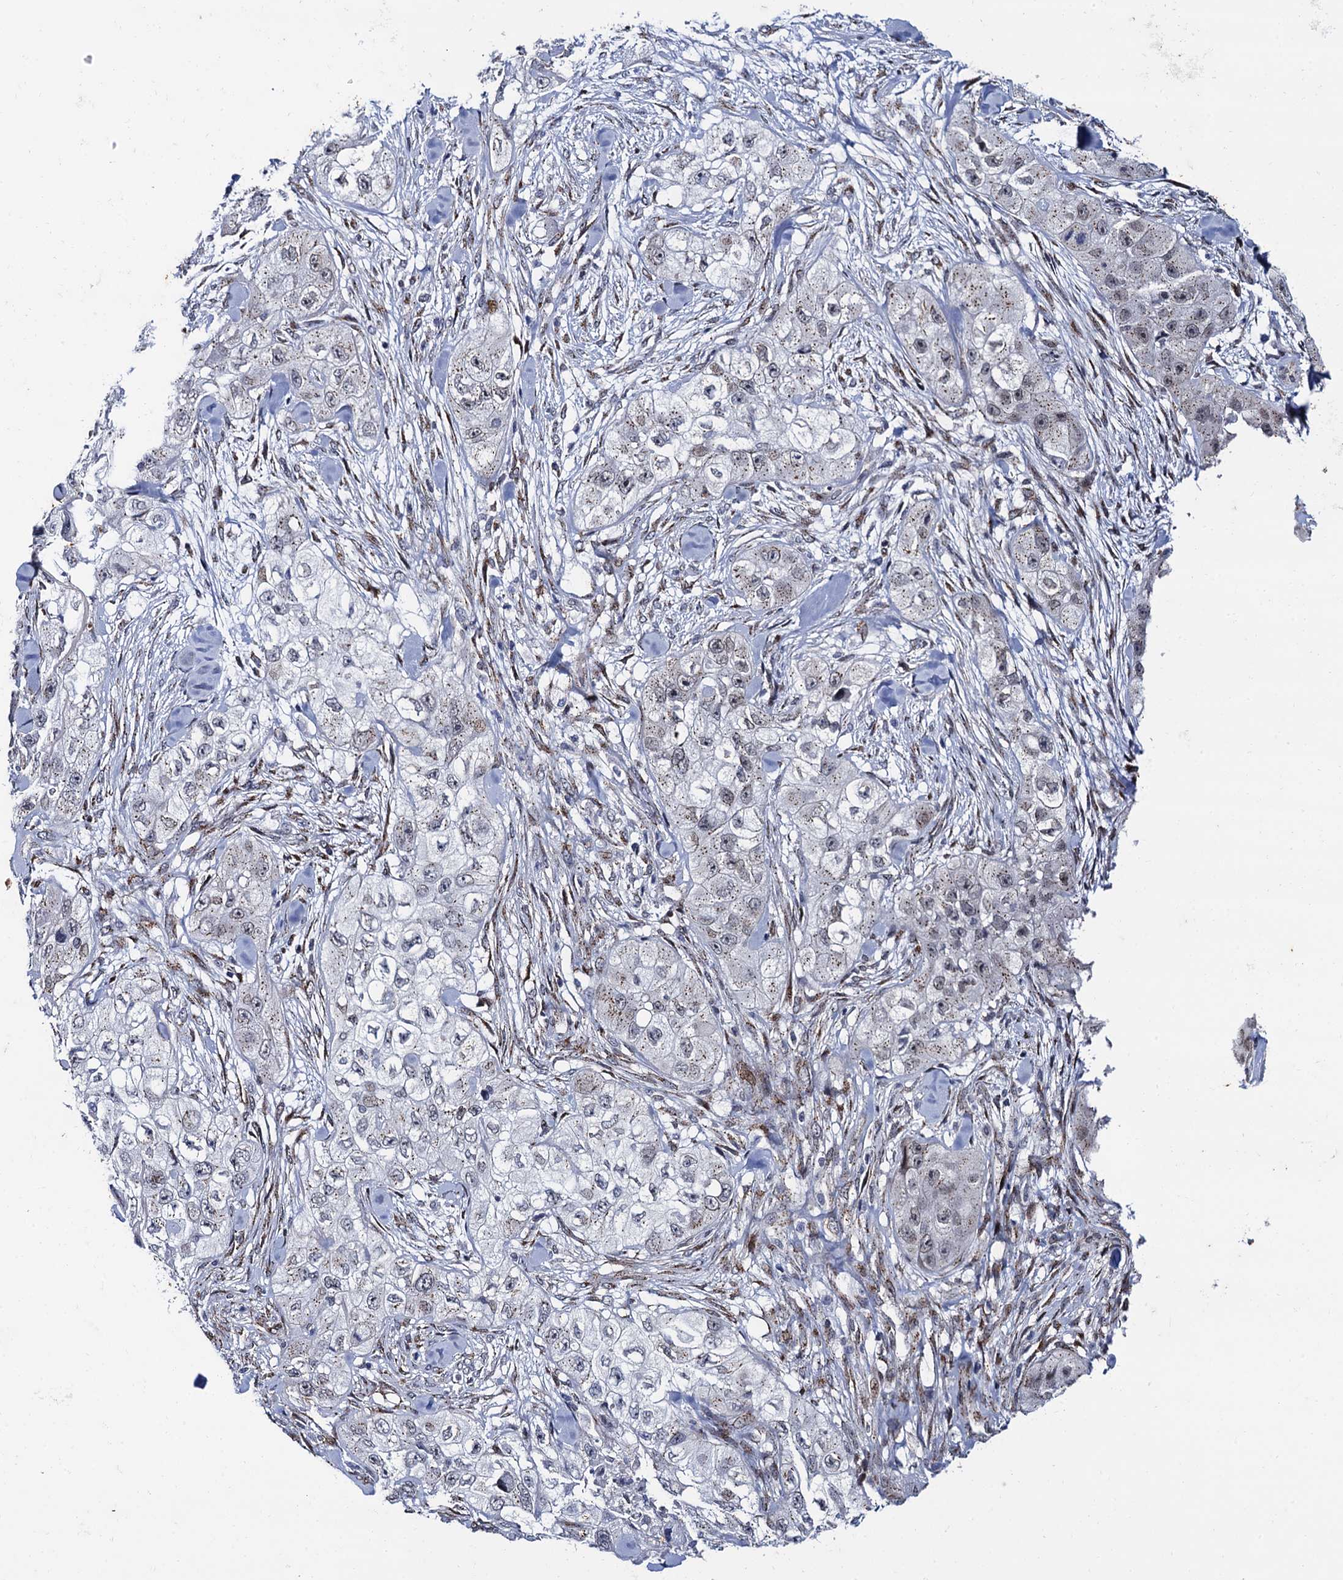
{"staining": {"intensity": "weak", "quantity": "<25%", "location": "cytoplasmic/membranous"}, "tissue": "skin cancer", "cell_type": "Tumor cells", "image_type": "cancer", "snomed": [{"axis": "morphology", "description": "Squamous cell carcinoma, NOS"}, {"axis": "topography", "description": "Skin"}, {"axis": "topography", "description": "Subcutis"}], "caption": "IHC of skin cancer displays no positivity in tumor cells. (DAB (3,3'-diaminobenzidine) immunohistochemistry (IHC) visualized using brightfield microscopy, high magnification).", "gene": "THAP2", "patient": {"sex": "male", "age": 73}}